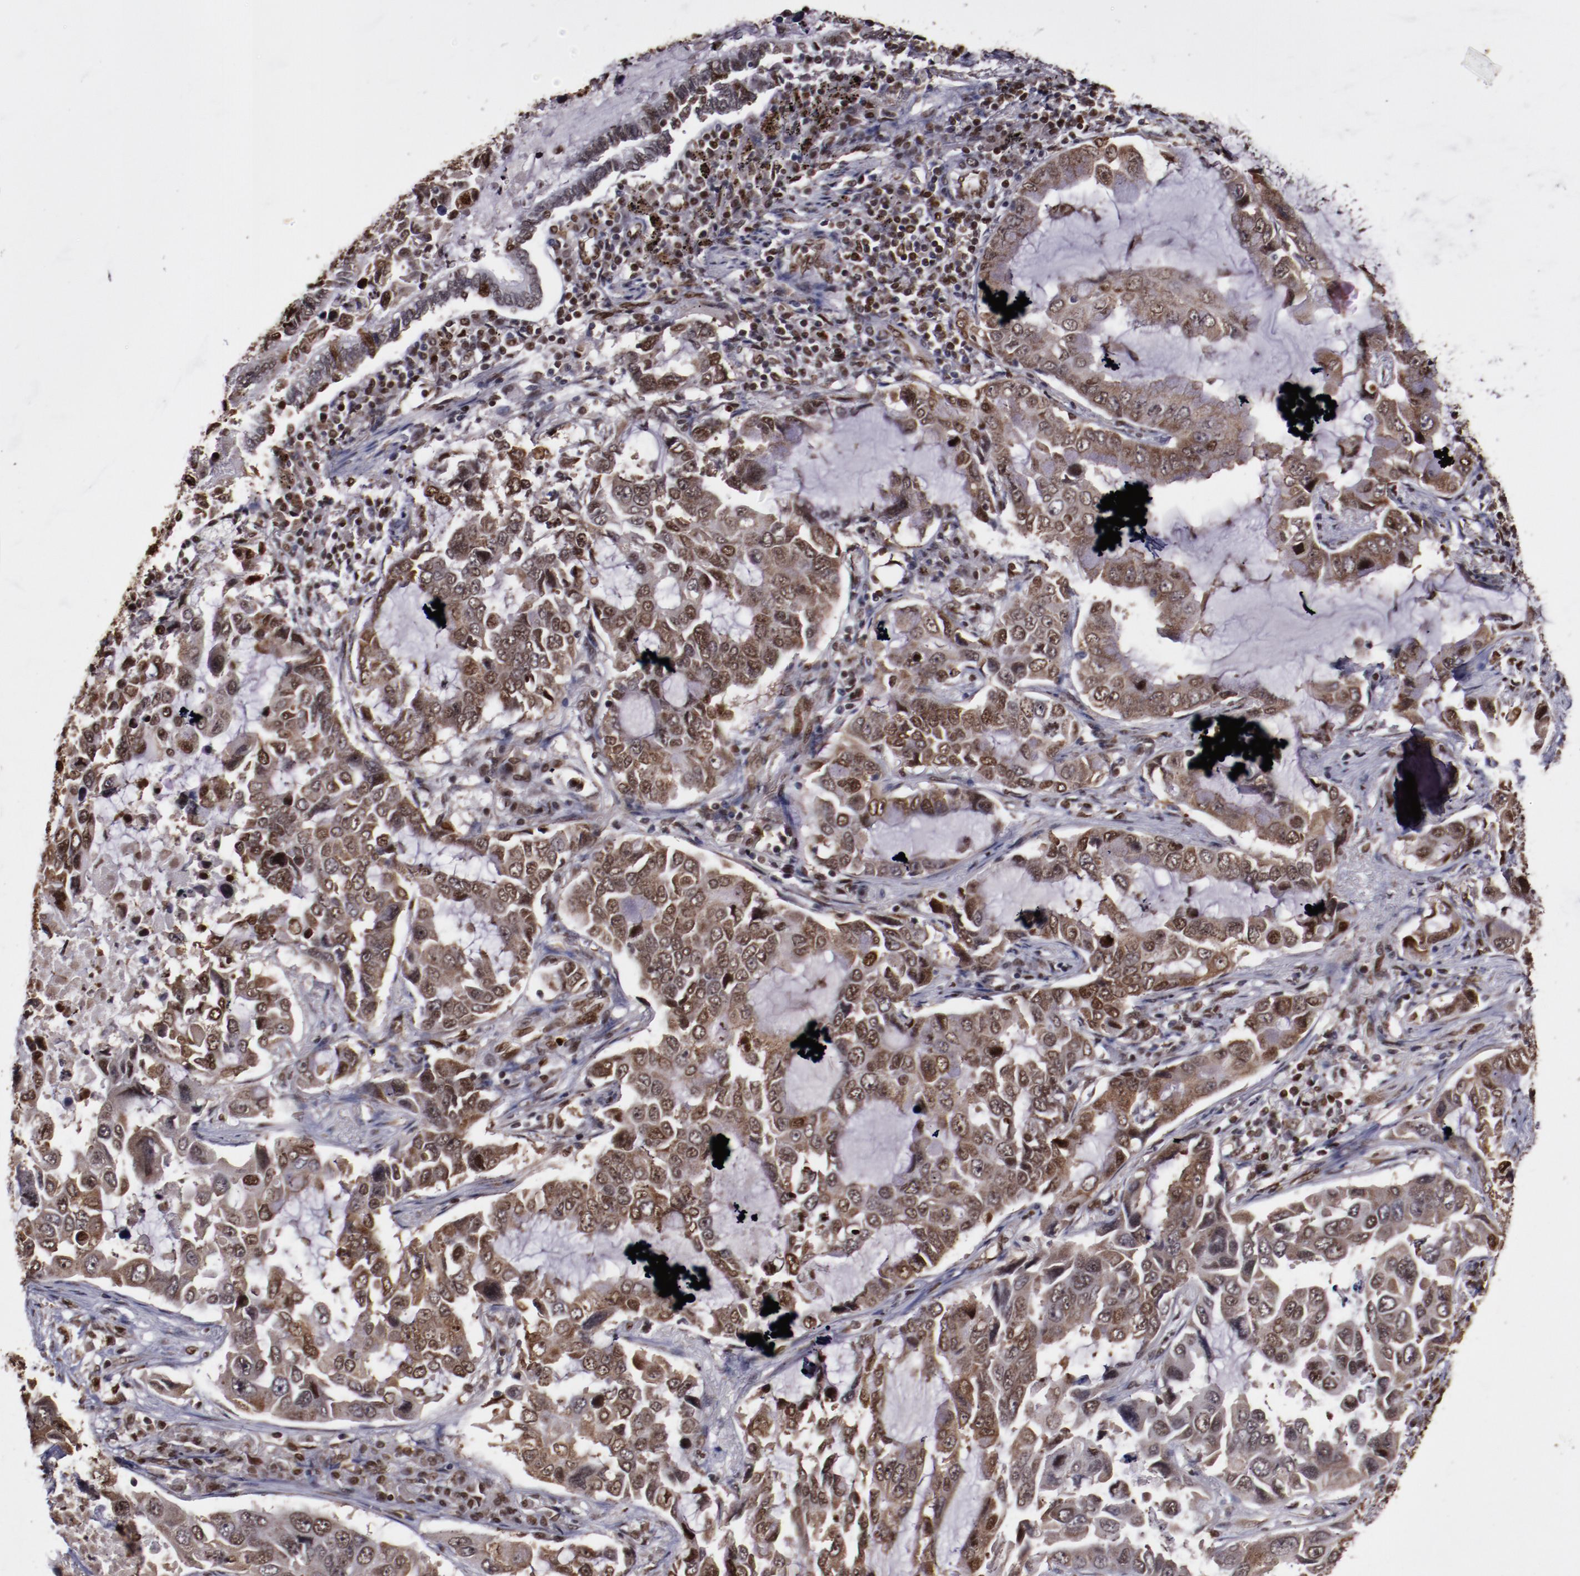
{"staining": {"intensity": "weak", "quantity": ">75%", "location": "cytoplasmic/membranous,nuclear"}, "tissue": "lung cancer", "cell_type": "Tumor cells", "image_type": "cancer", "snomed": [{"axis": "morphology", "description": "Adenocarcinoma, NOS"}, {"axis": "topography", "description": "Lung"}], "caption": "Lung cancer was stained to show a protein in brown. There is low levels of weak cytoplasmic/membranous and nuclear expression in about >75% of tumor cells.", "gene": "APEX1", "patient": {"sex": "male", "age": 64}}